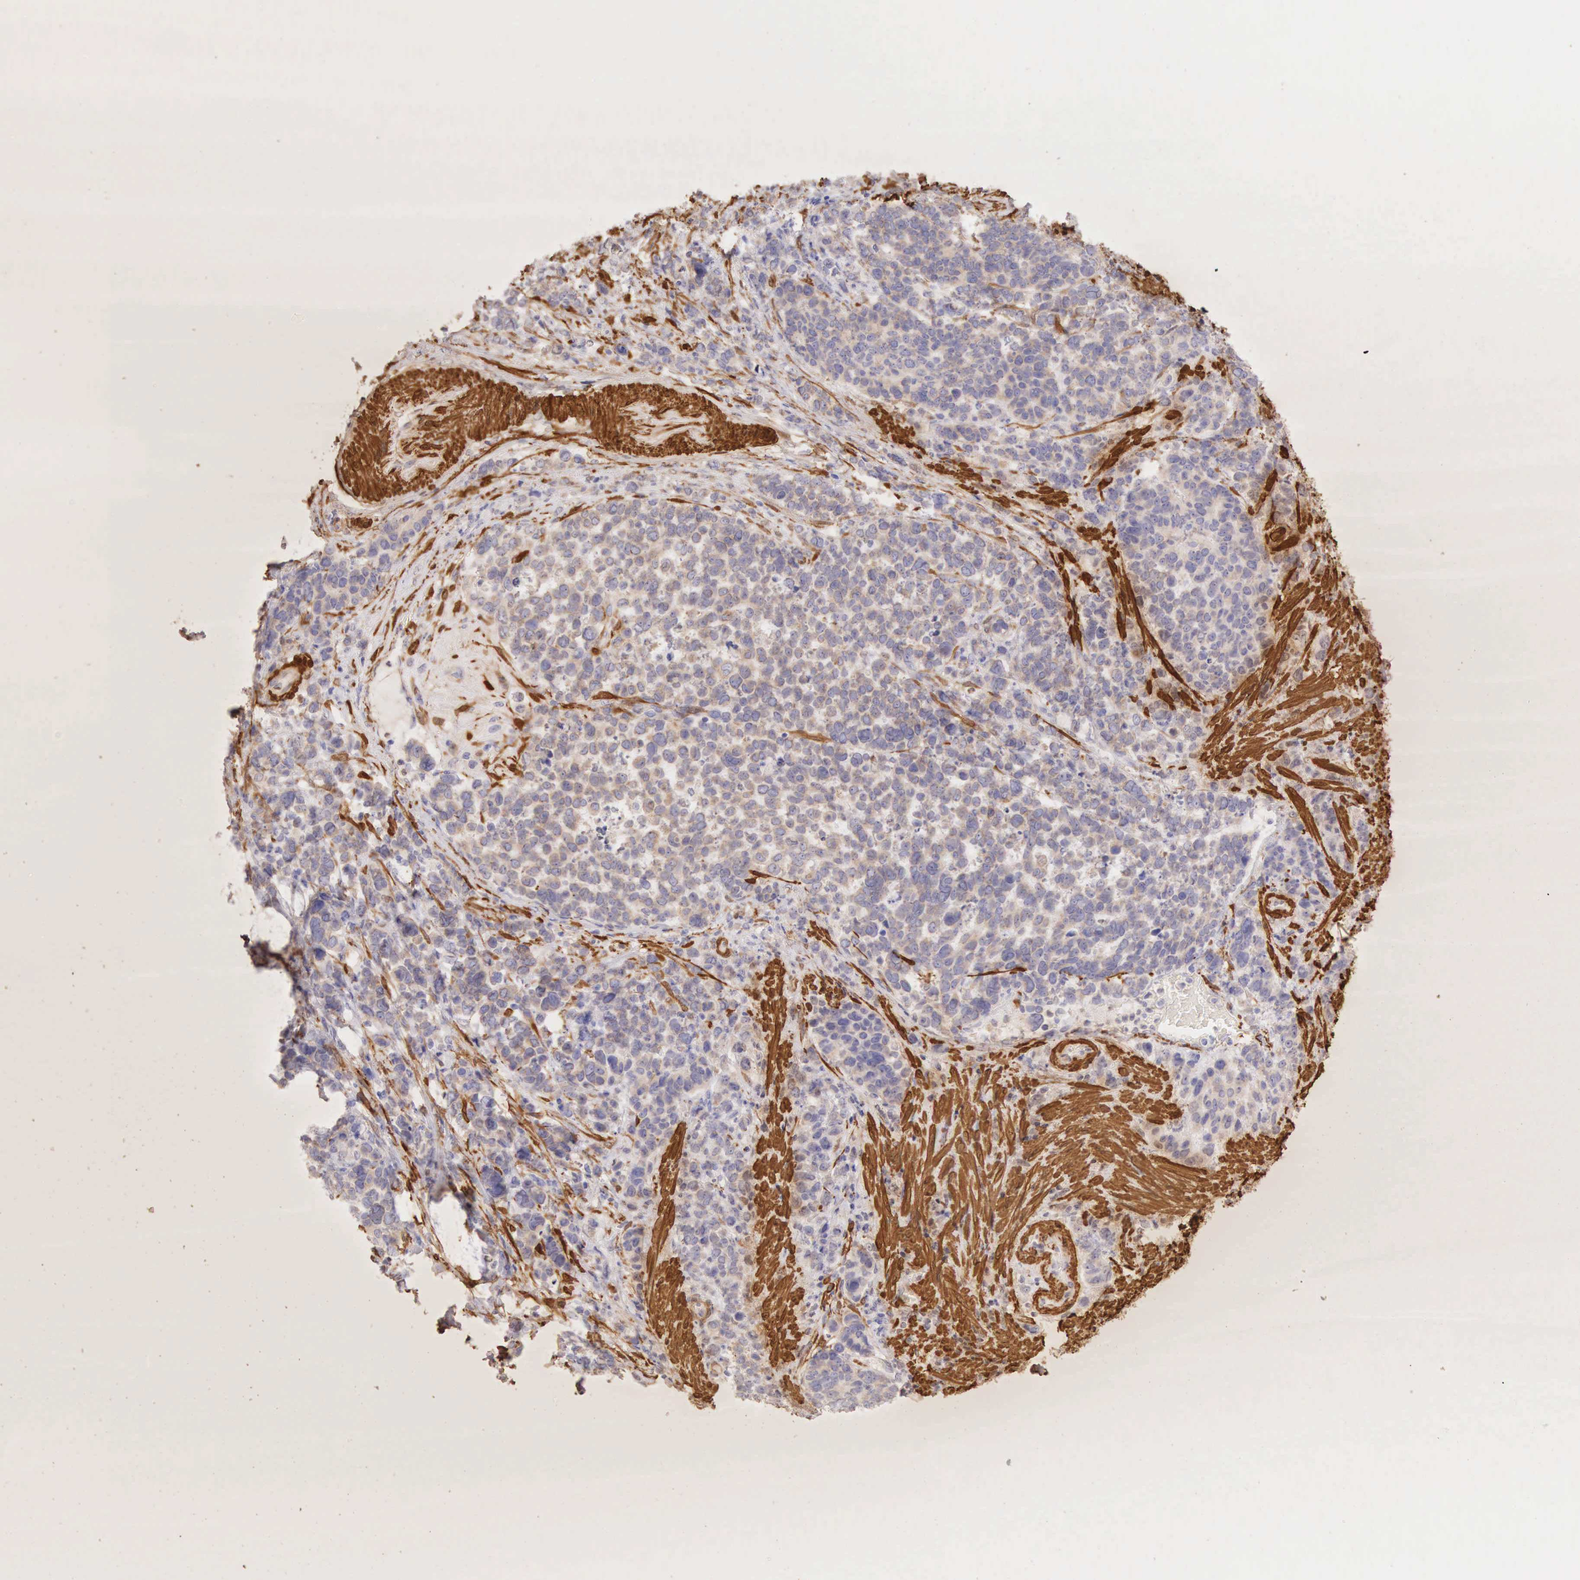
{"staining": {"intensity": "weak", "quantity": "<25%", "location": "cytoplasmic/membranous"}, "tissue": "stomach cancer", "cell_type": "Tumor cells", "image_type": "cancer", "snomed": [{"axis": "morphology", "description": "Adenocarcinoma, NOS"}, {"axis": "topography", "description": "Stomach, upper"}], "caption": "This is a image of immunohistochemistry staining of stomach adenocarcinoma, which shows no positivity in tumor cells.", "gene": "CNN1", "patient": {"sex": "male", "age": 71}}